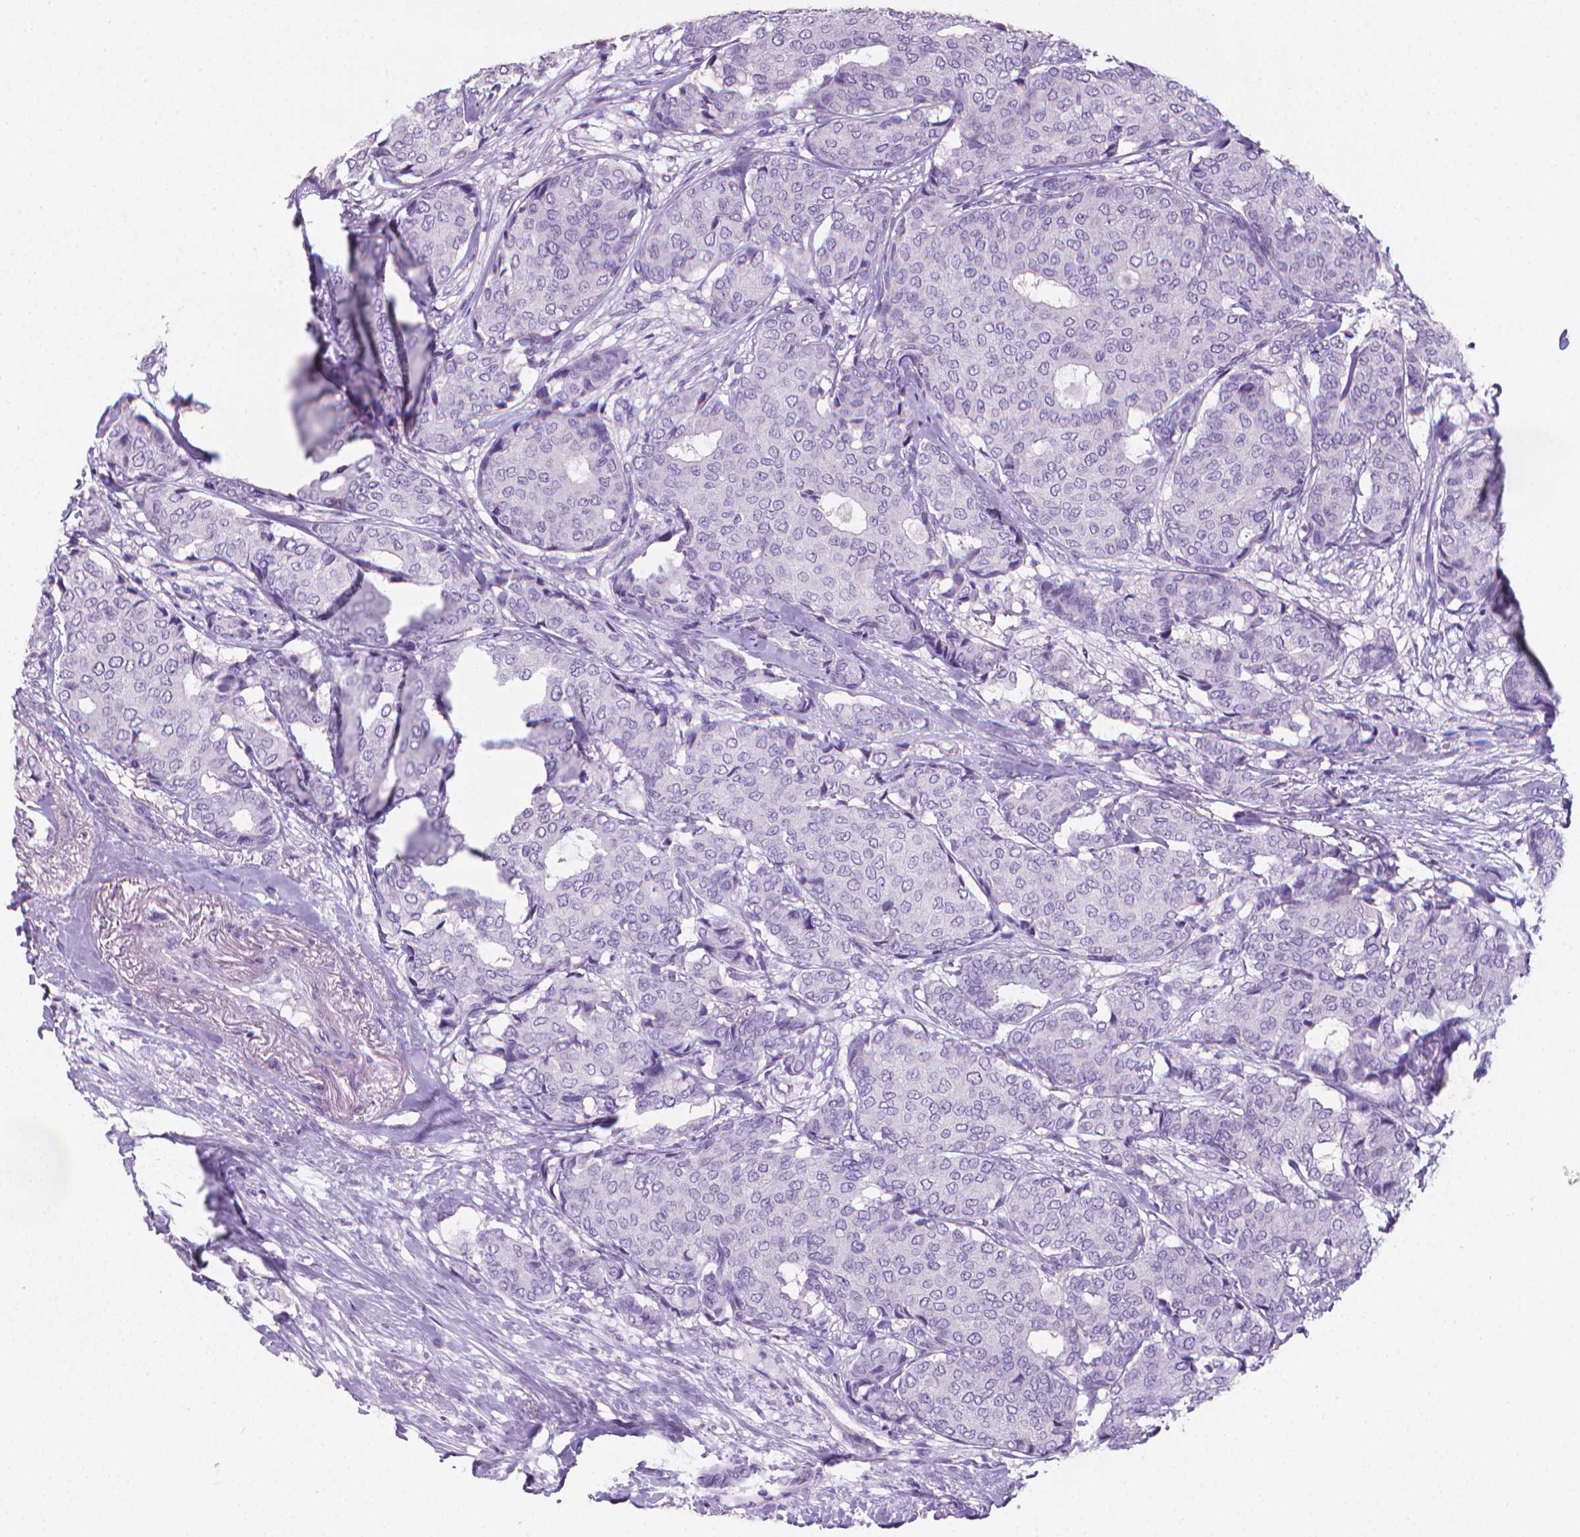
{"staining": {"intensity": "negative", "quantity": "none", "location": "none"}, "tissue": "breast cancer", "cell_type": "Tumor cells", "image_type": "cancer", "snomed": [{"axis": "morphology", "description": "Duct carcinoma"}, {"axis": "topography", "description": "Breast"}], "caption": "Histopathology image shows no protein positivity in tumor cells of intraductal carcinoma (breast) tissue. The staining is performed using DAB brown chromogen with nuclei counter-stained in using hematoxylin.", "gene": "XPNPEP2", "patient": {"sex": "female", "age": 75}}